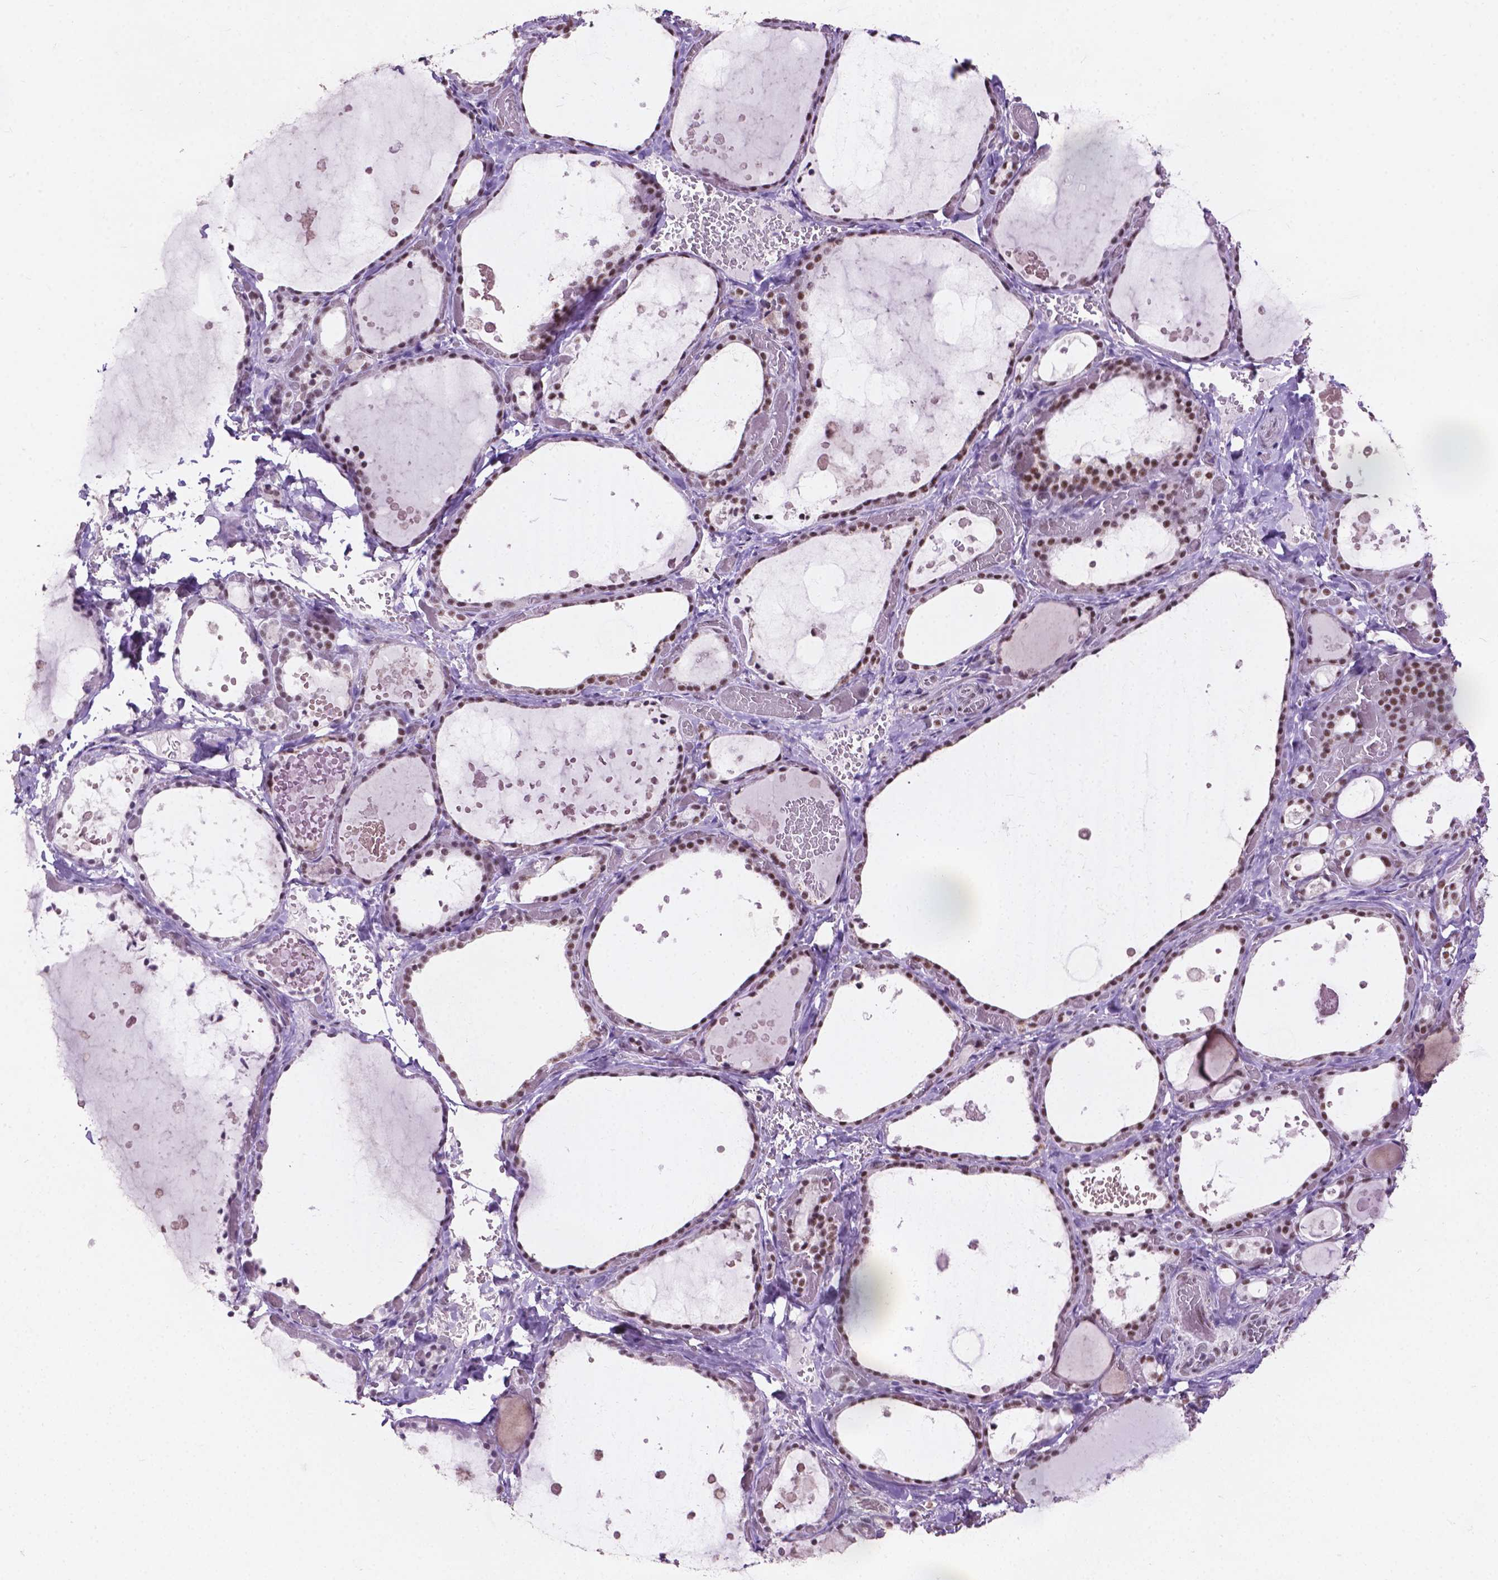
{"staining": {"intensity": "moderate", "quantity": ">75%", "location": "nuclear"}, "tissue": "thyroid gland", "cell_type": "Glandular cells", "image_type": "normal", "snomed": [{"axis": "morphology", "description": "Normal tissue, NOS"}, {"axis": "topography", "description": "Thyroid gland"}], "caption": "Human thyroid gland stained with a protein marker exhibits moderate staining in glandular cells.", "gene": "COIL", "patient": {"sex": "female", "age": 56}}